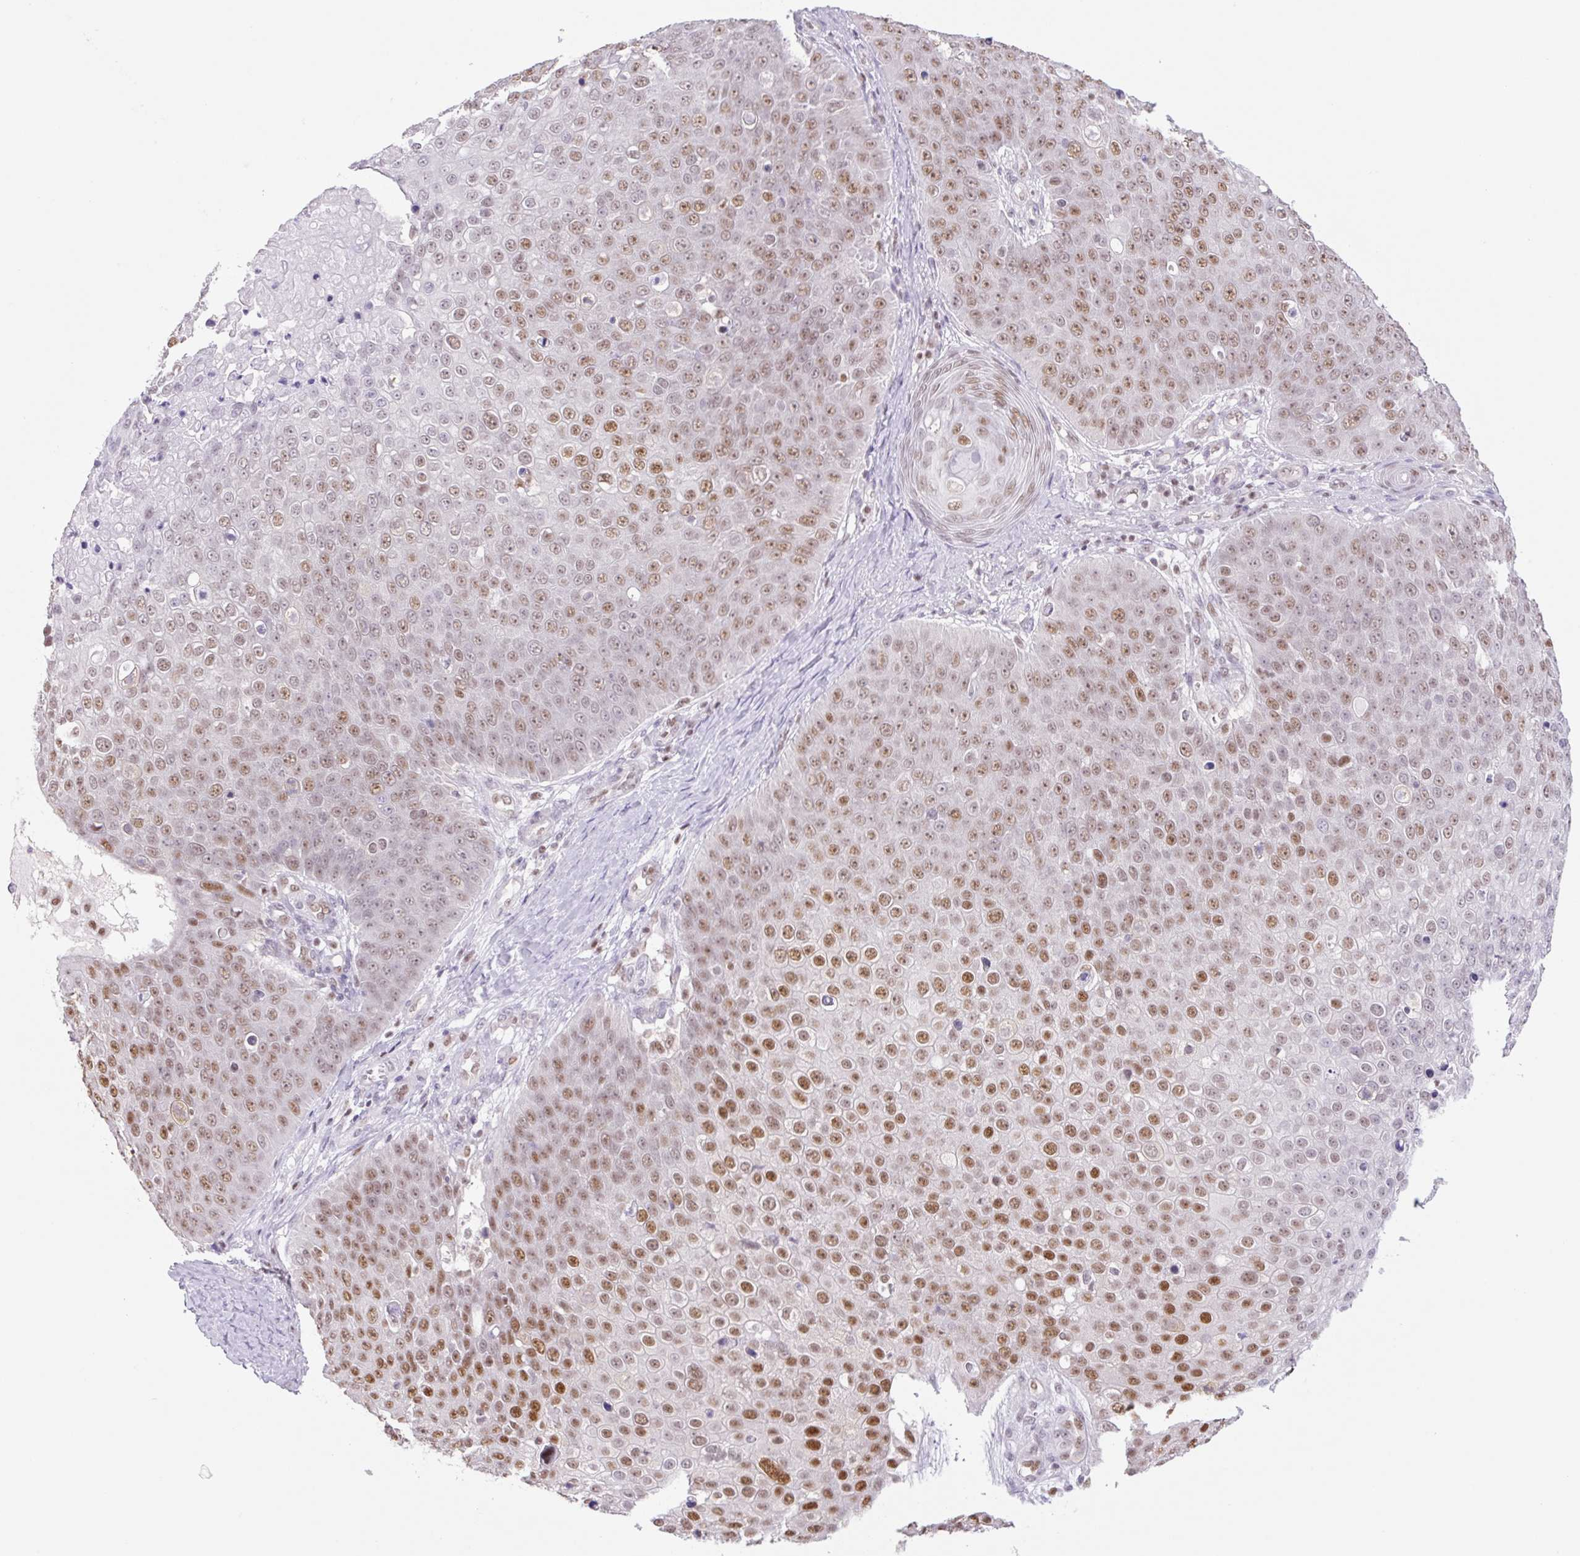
{"staining": {"intensity": "moderate", "quantity": "25%-75%", "location": "nuclear"}, "tissue": "skin cancer", "cell_type": "Tumor cells", "image_type": "cancer", "snomed": [{"axis": "morphology", "description": "Squamous cell carcinoma, NOS"}, {"axis": "topography", "description": "Skin"}], "caption": "Skin cancer (squamous cell carcinoma) tissue shows moderate nuclear staining in approximately 25%-75% of tumor cells, visualized by immunohistochemistry.", "gene": "TLE3", "patient": {"sex": "male", "age": 71}}